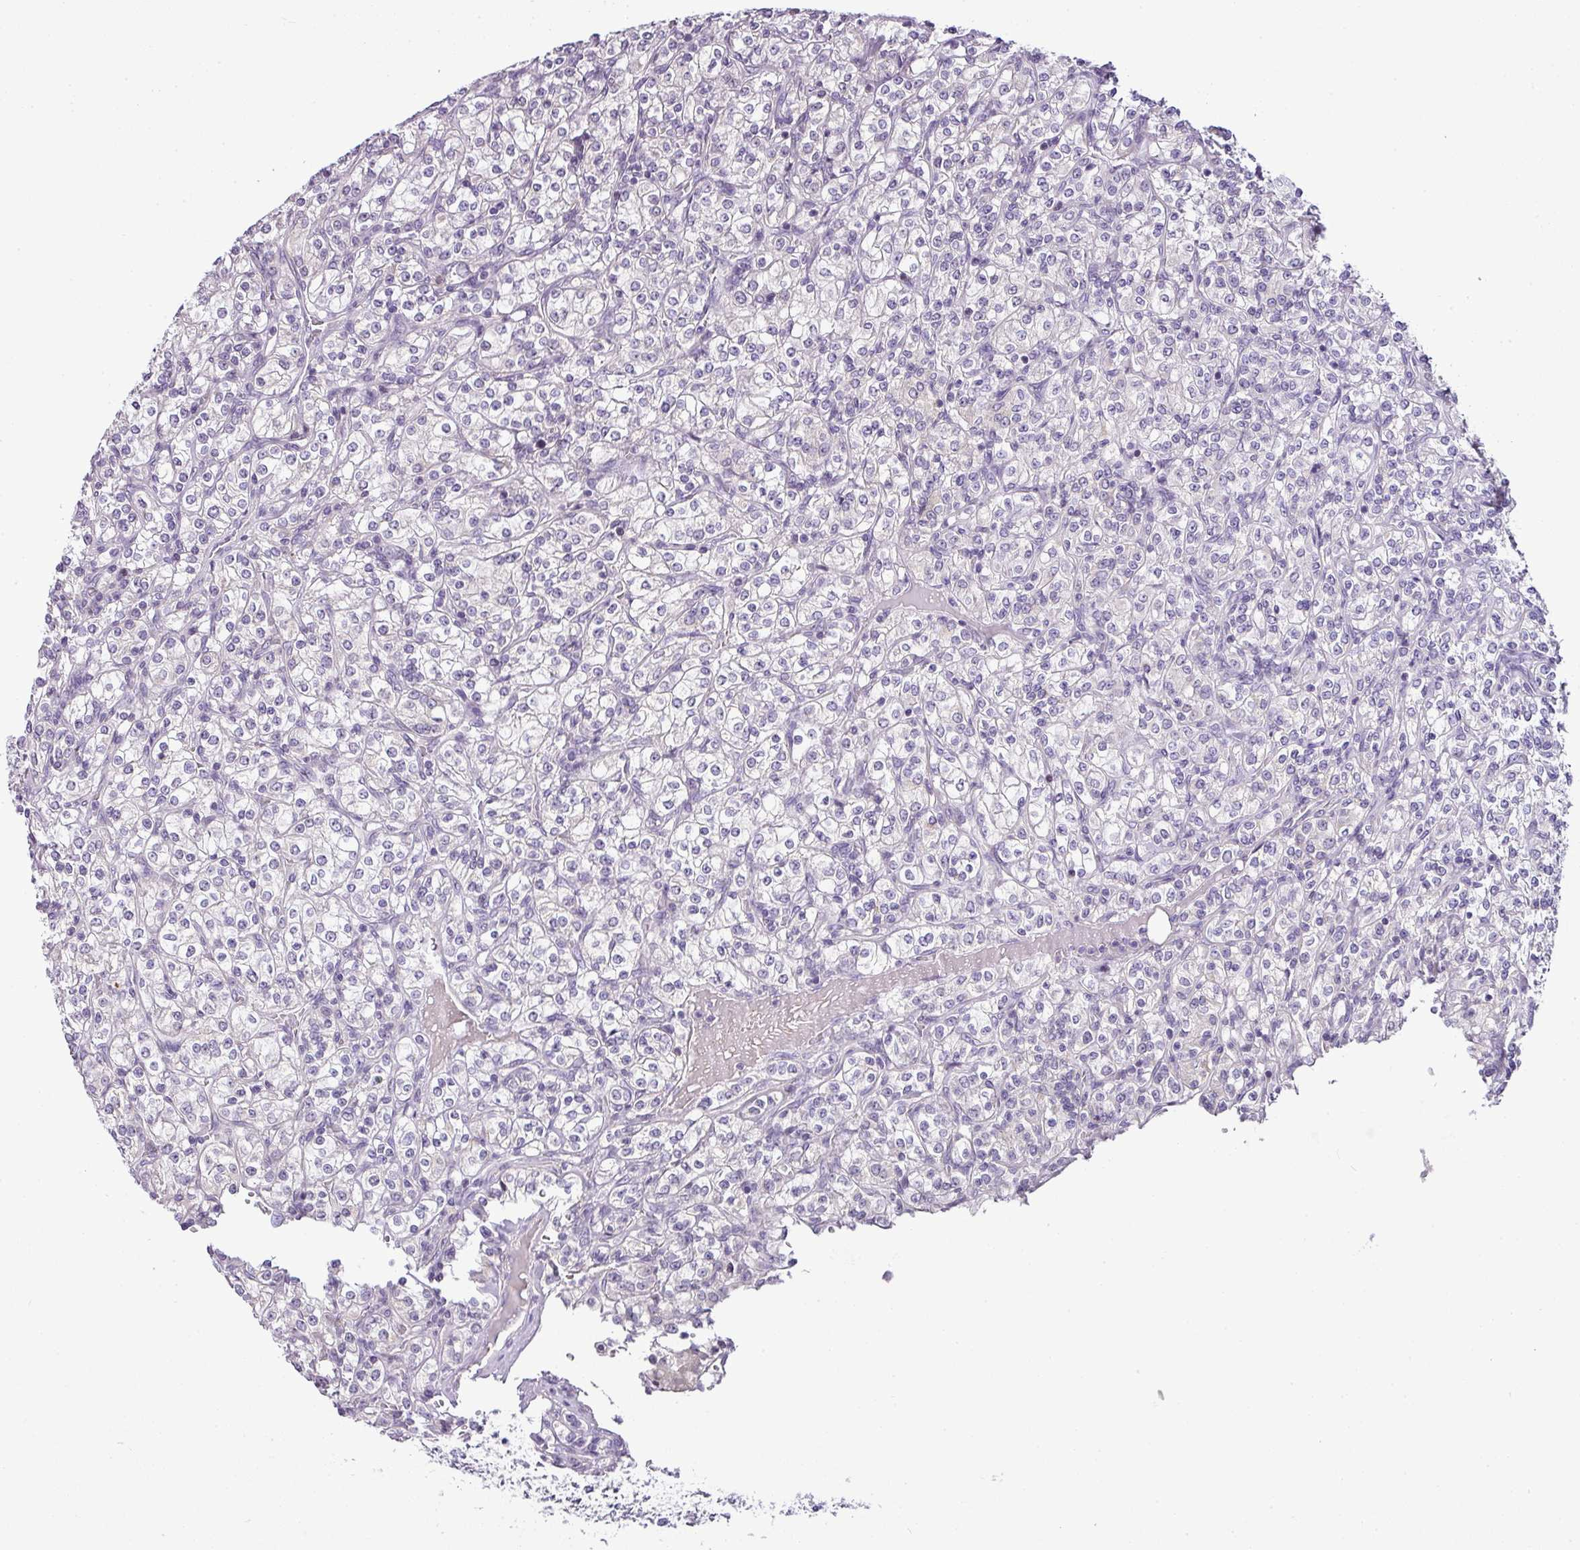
{"staining": {"intensity": "negative", "quantity": "none", "location": "none"}, "tissue": "renal cancer", "cell_type": "Tumor cells", "image_type": "cancer", "snomed": [{"axis": "morphology", "description": "Adenocarcinoma, NOS"}, {"axis": "topography", "description": "Kidney"}], "caption": "DAB immunohistochemical staining of human adenocarcinoma (renal) exhibits no significant expression in tumor cells.", "gene": "TEX30", "patient": {"sex": "male", "age": 77}}